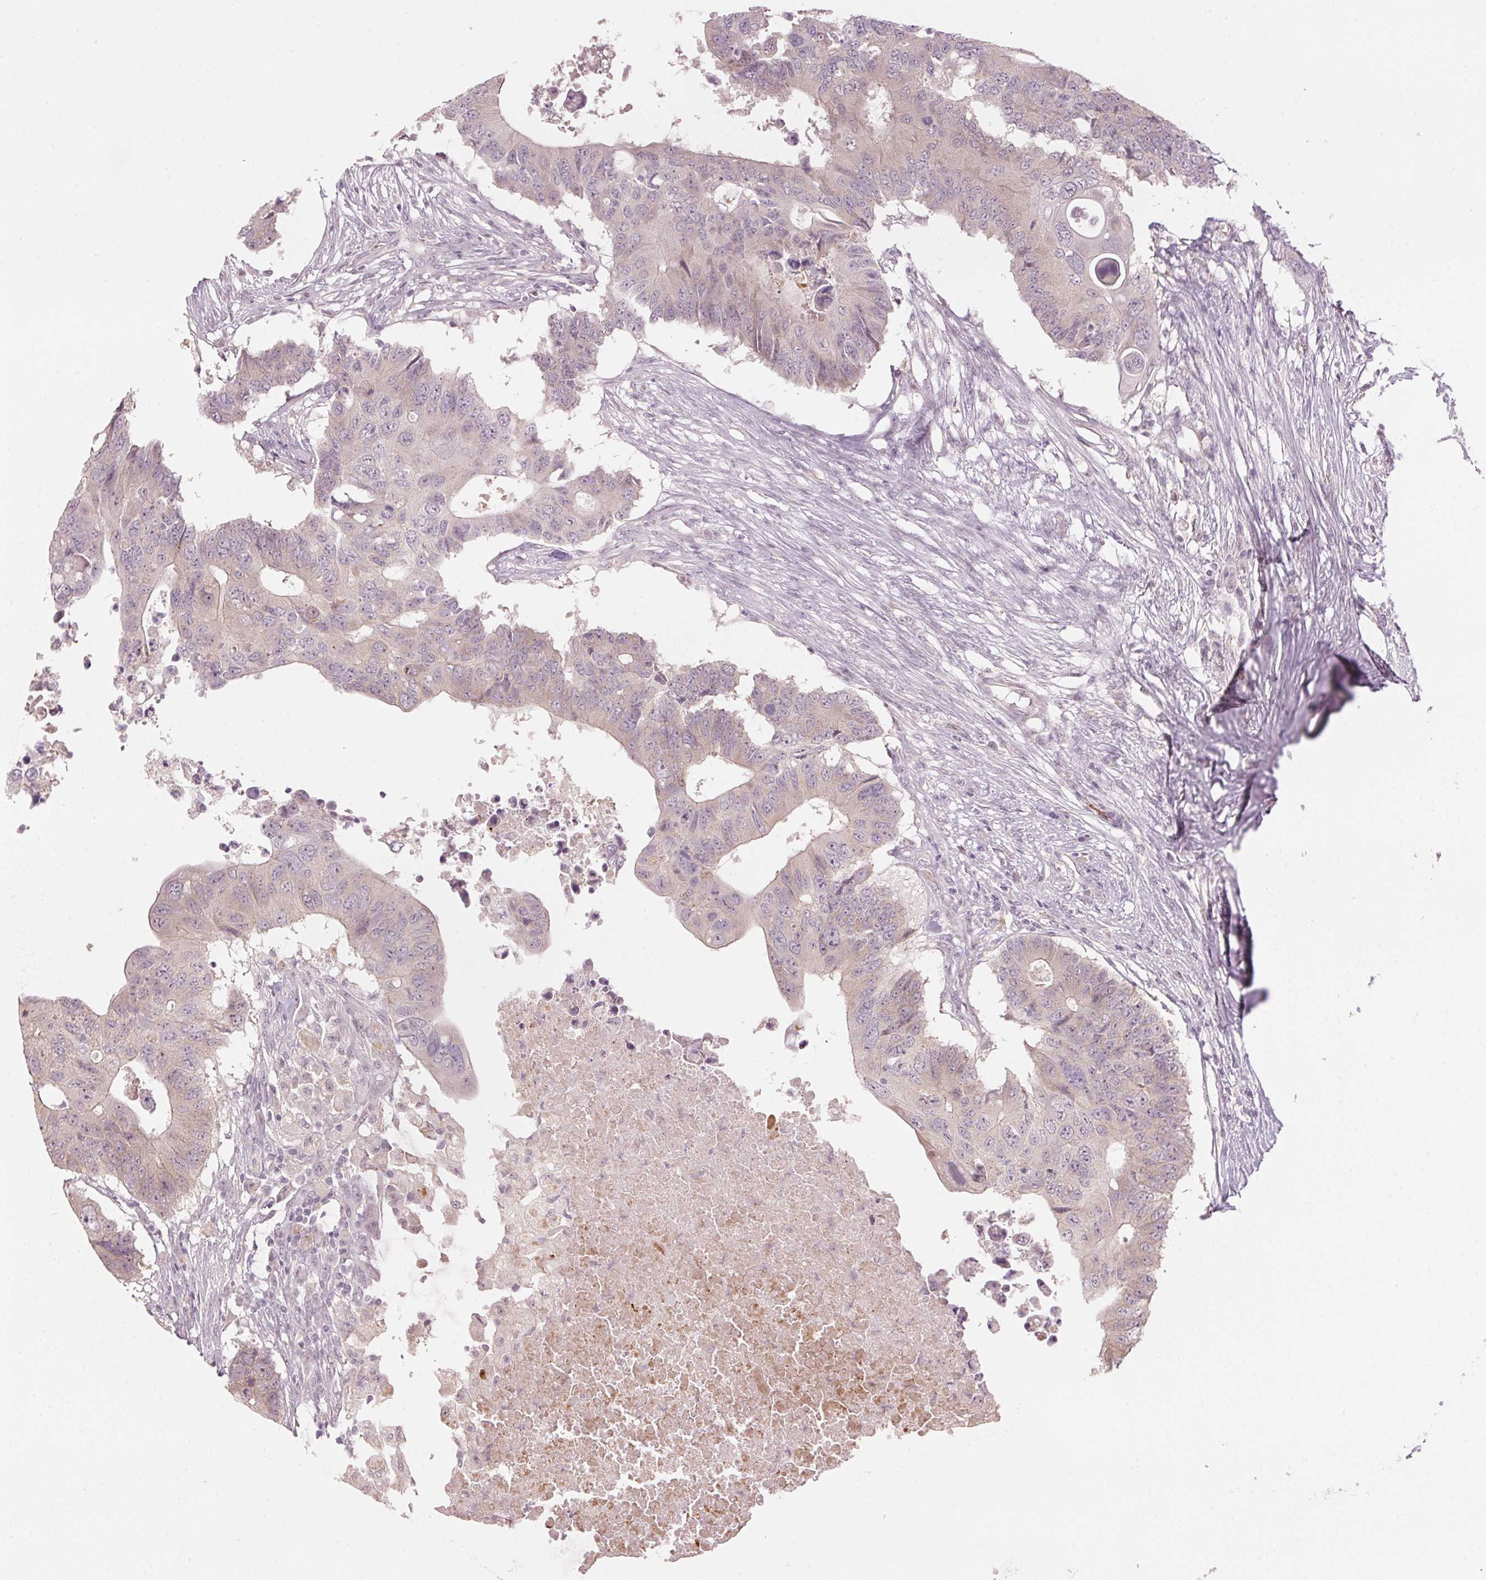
{"staining": {"intensity": "weak", "quantity": "25%-75%", "location": "cytoplasmic/membranous"}, "tissue": "colorectal cancer", "cell_type": "Tumor cells", "image_type": "cancer", "snomed": [{"axis": "morphology", "description": "Adenocarcinoma, NOS"}, {"axis": "topography", "description": "Colon"}], "caption": "Immunohistochemical staining of adenocarcinoma (colorectal) shows low levels of weak cytoplasmic/membranous protein expression in approximately 25%-75% of tumor cells.", "gene": "TMED6", "patient": {"sex": "male", "age": 71}}